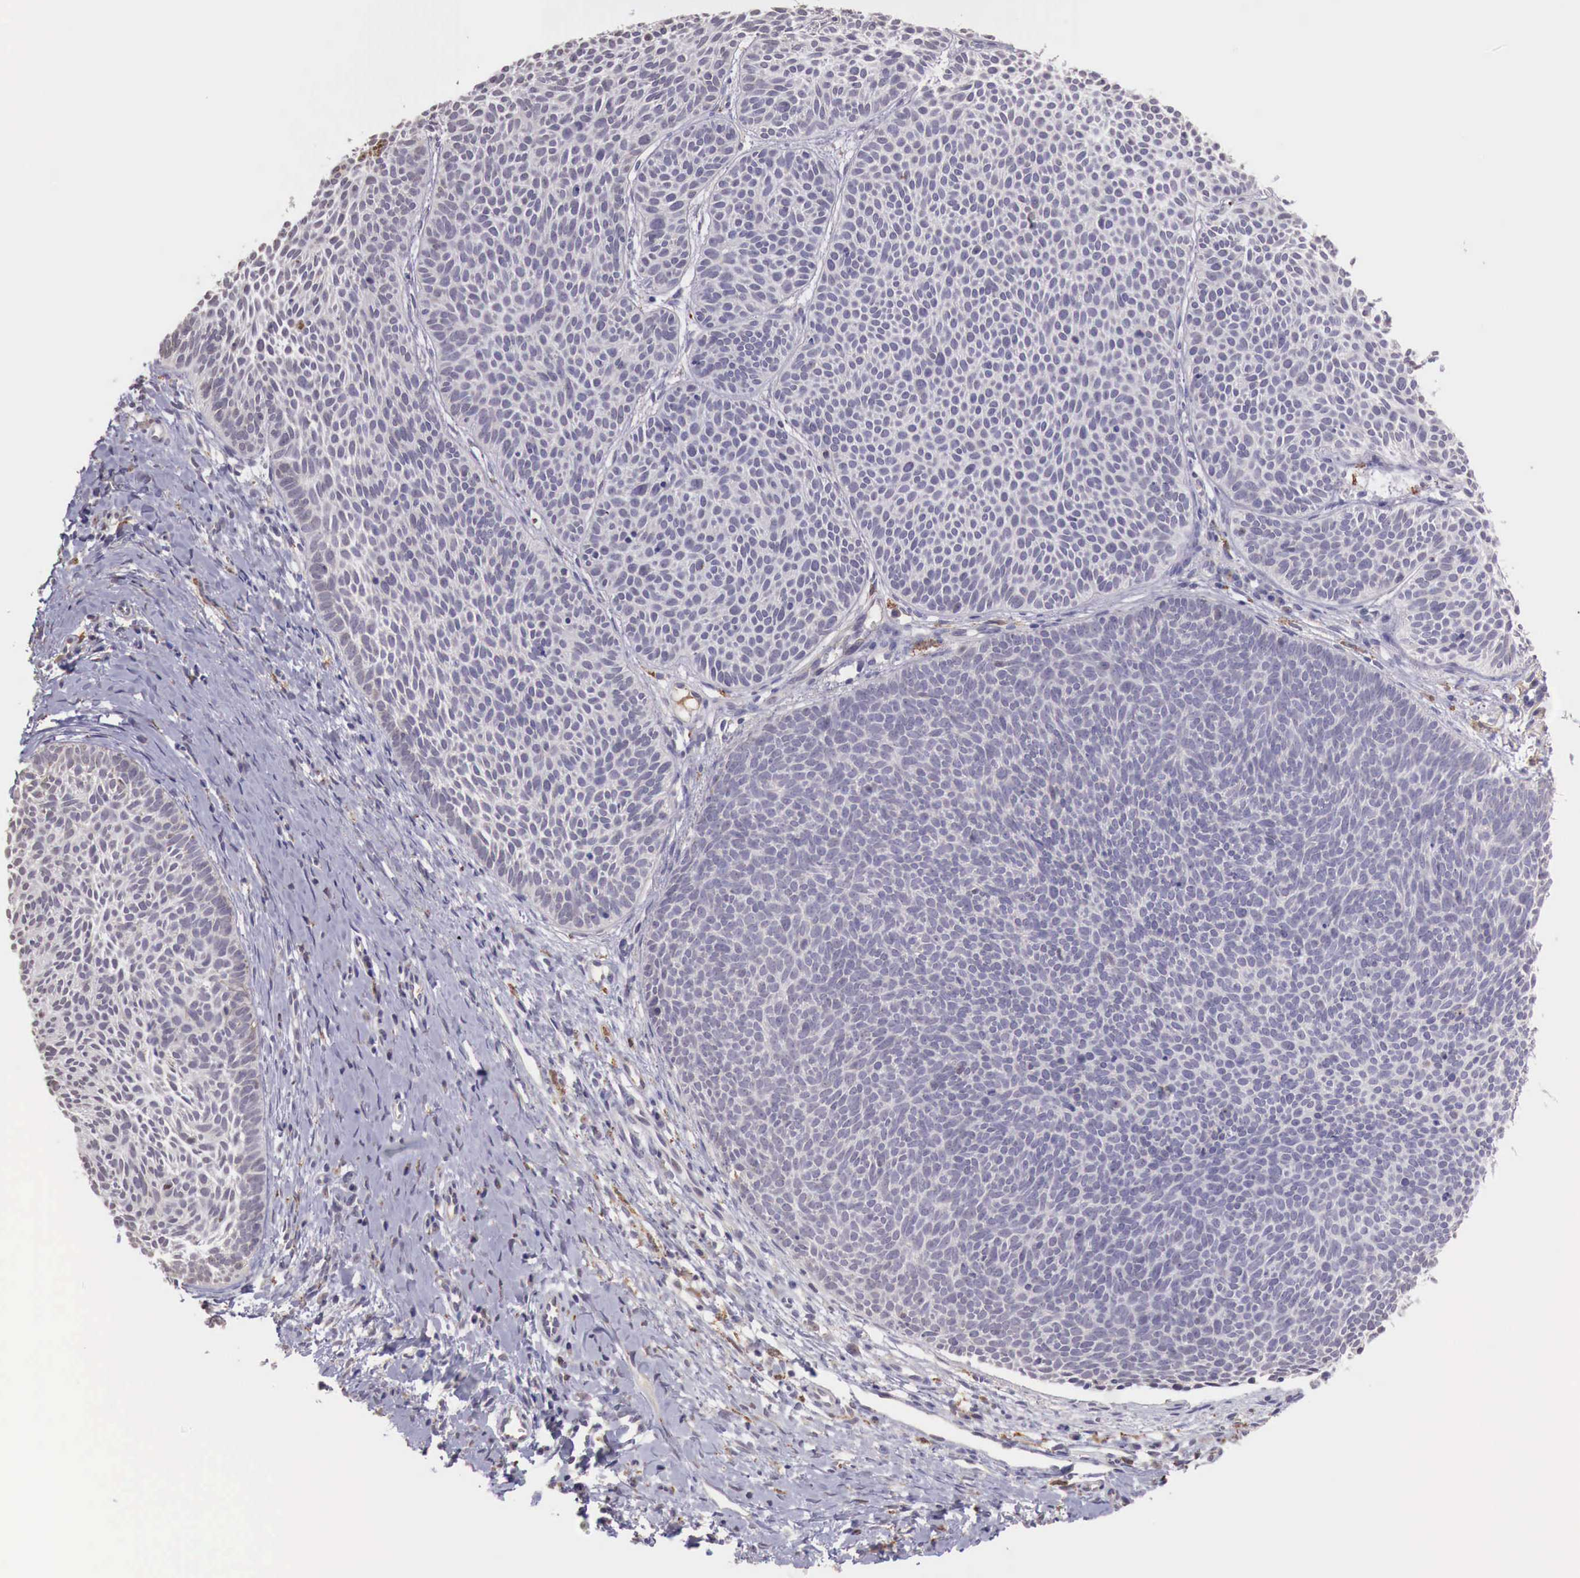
{"staining": {"intensity": "weak", "quantity": "<25%", "location": "cytoplasmic/membranous"}, "tissue": "skin cancer", "cell_type": "Tumor cells", "image_type": "cancer", "snomed": [{"axis": "morphology", "description": "Basal cell carcinoma"}, {"axis": "topography", "description": "Skin"}], "caption": "DAB immunohistochemical staining of skin cancer shows no significant staining in tumor cells. Nuclei are stained in blue.", "gene": "CHRDL1", "patient": {"sex": "male", "age": 84}}